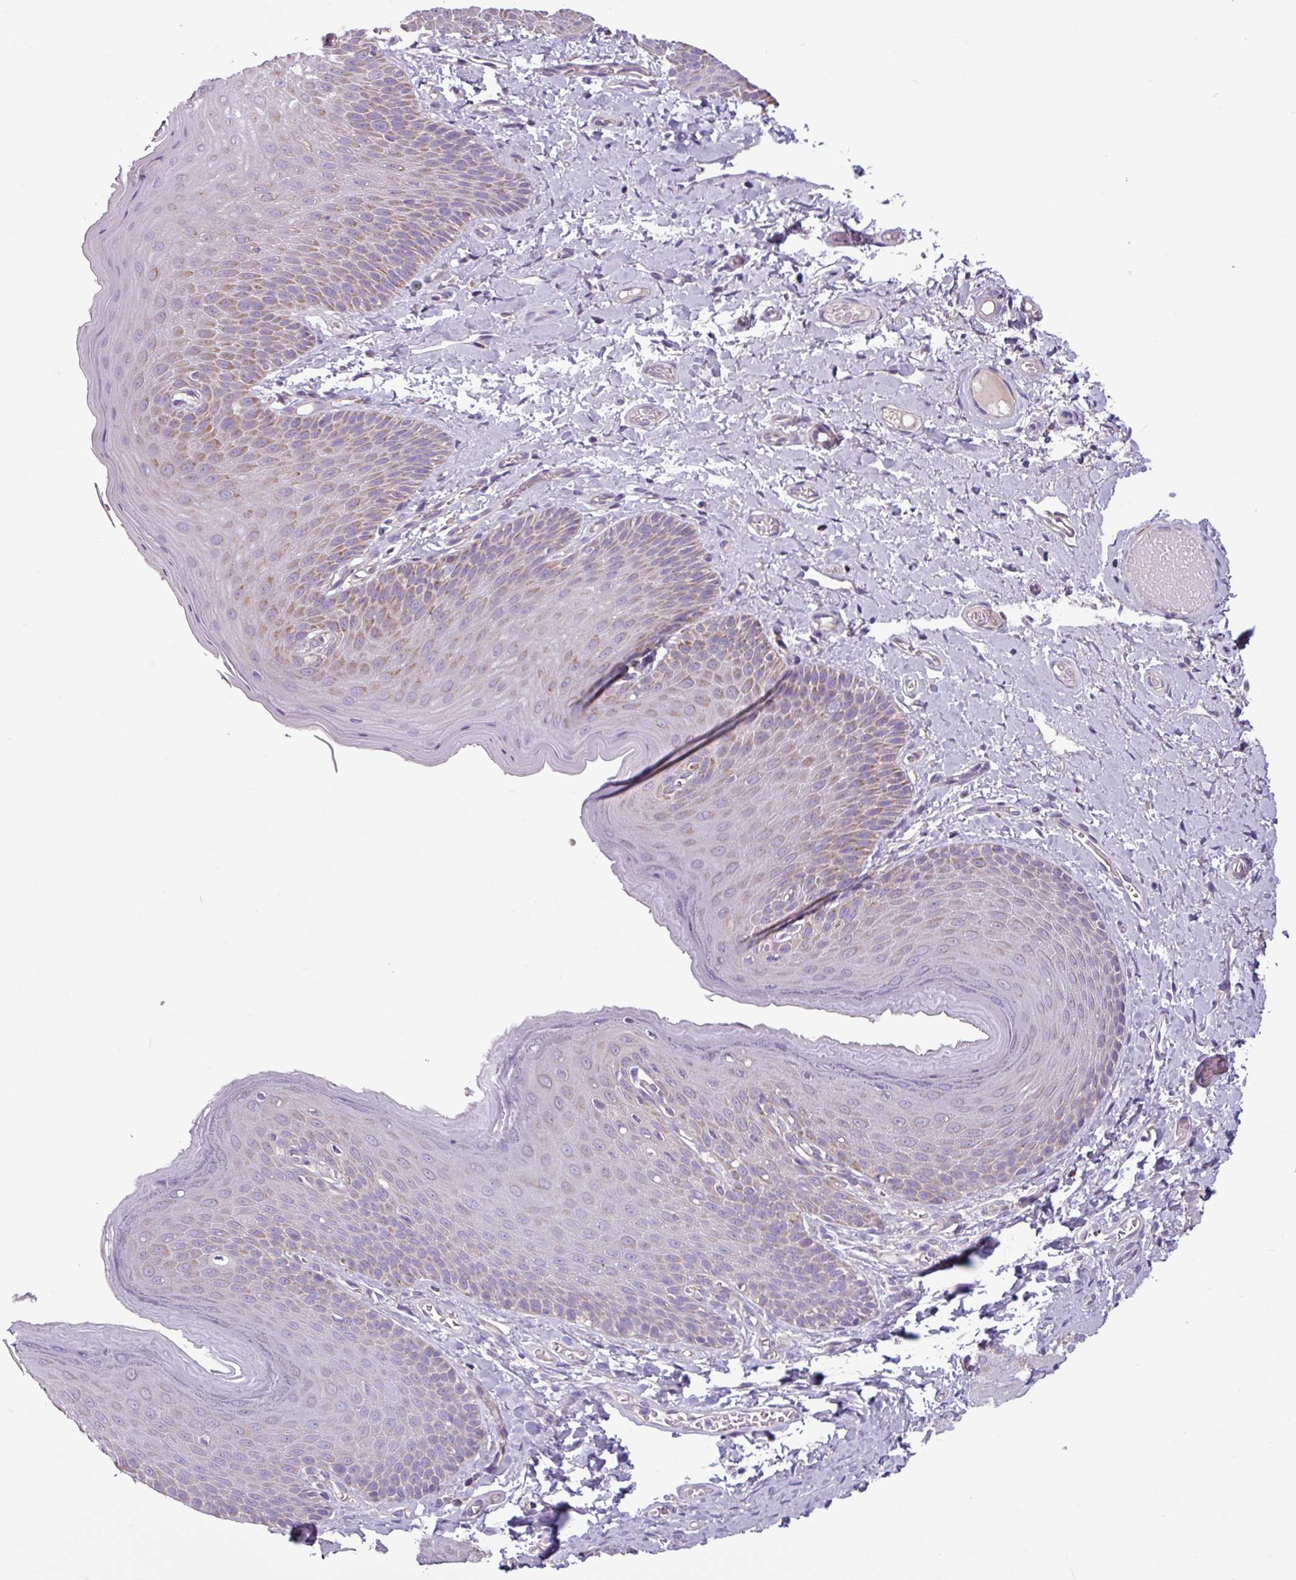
{"staining": {"intensity": "moderate", "quantity": "25%-75%", "location": "cytoplasmic/membranous"}, "tissue": "skin", "cell_type": "Epidermal cells", "image_type": "normal", "snomed": [{"axis": "morphology", "description": "Normal tissue, NOS"}, {"axis": "topography", "description": "Anal"}], "caption": "Immunohistochemistry (IHC) staining of unremarkable skin, which displays medium levels of moderate cytoplasmic/membranous expression in approximately 25%-75% of epidermal cells indicating moderate cytoplasmic/membranous protein staining. The staining was performed using DAB (brown) for protein detection and nuclei were counterstained in hematoxylin (blue).", "gene": "CAMK1", "patient": {"sex": "female", "age": 40}}